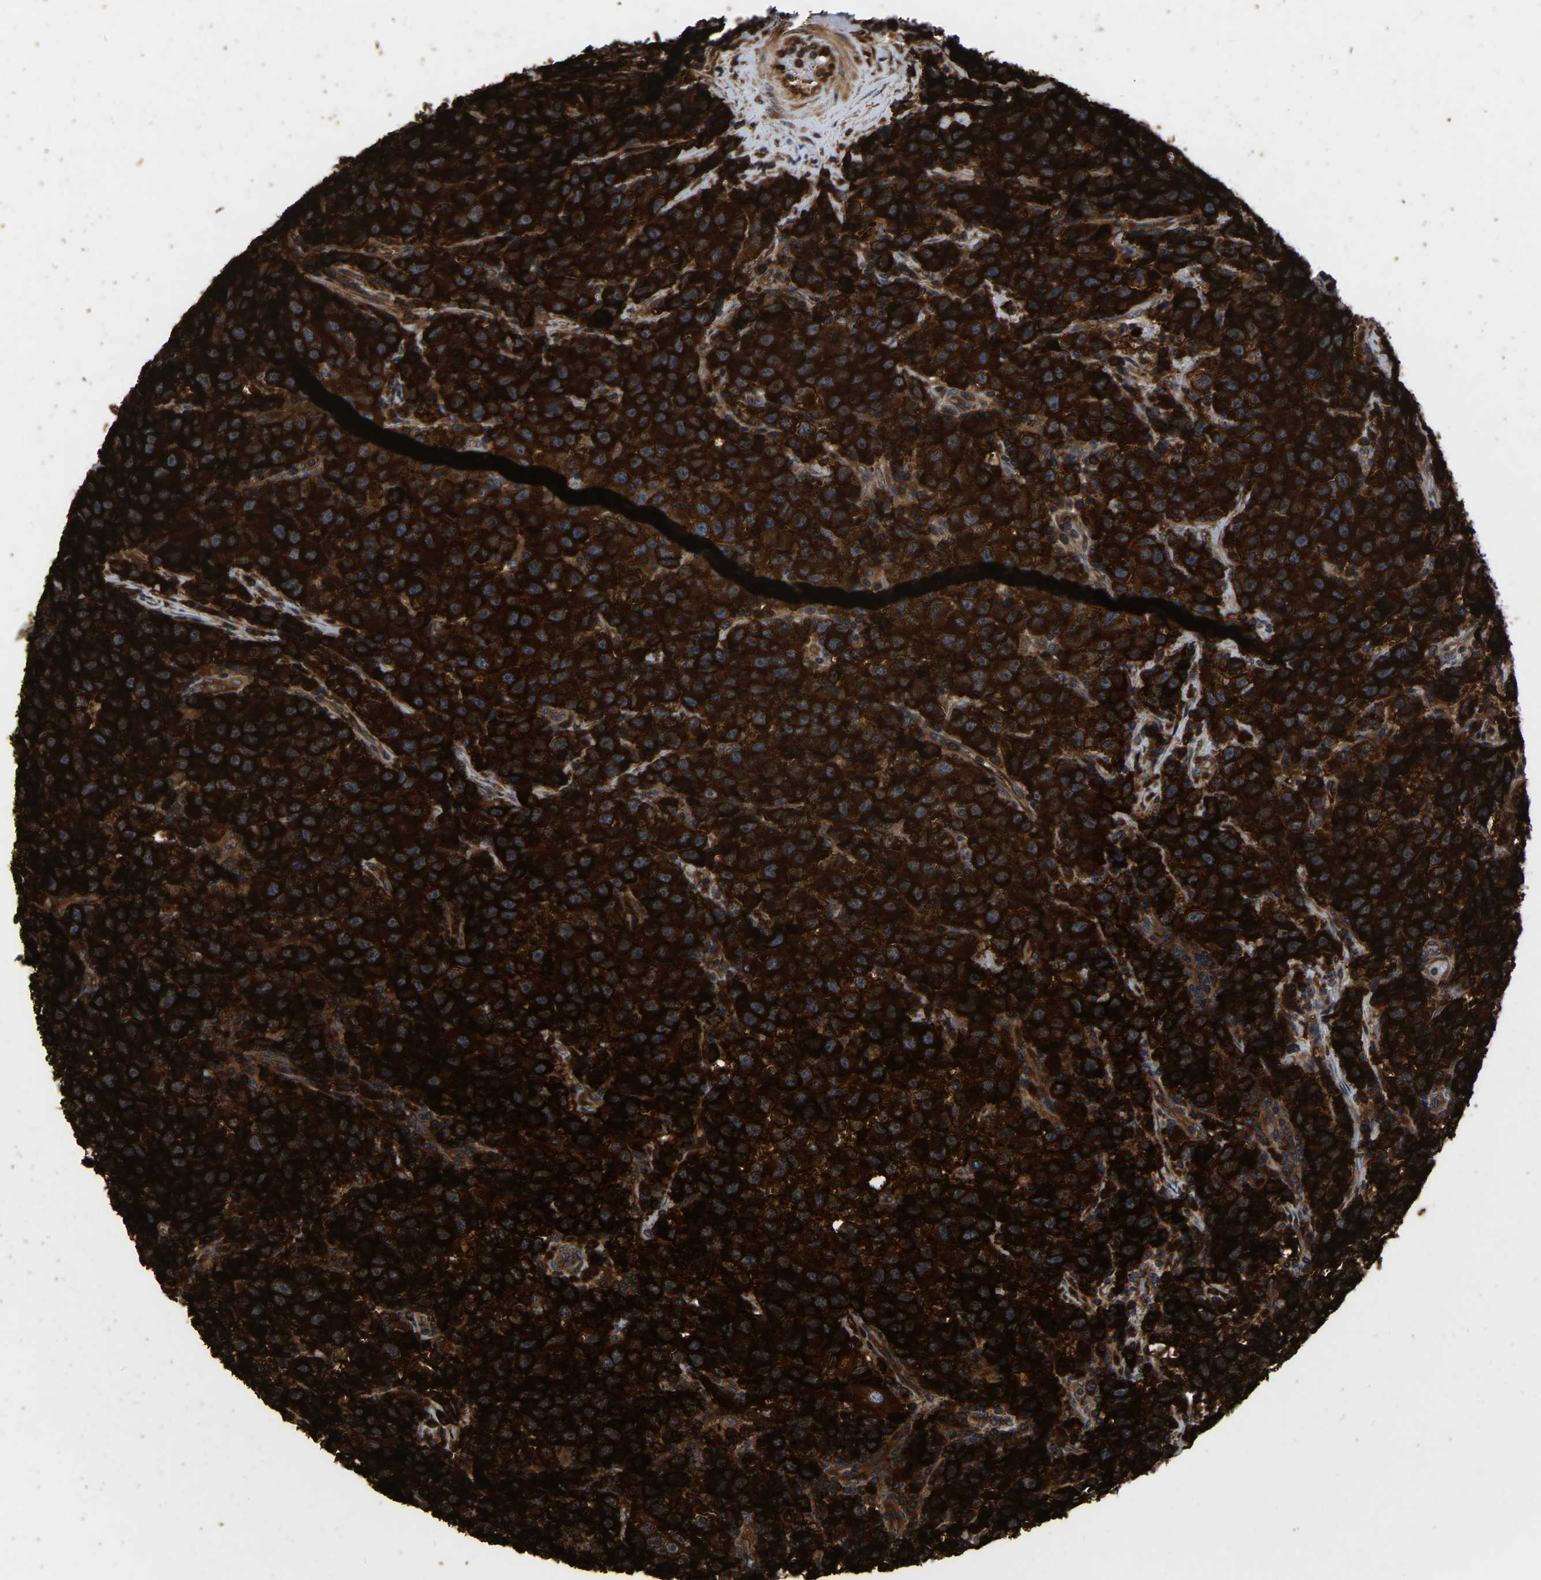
{"staining": {"intensity": "strong", "quantity": ">75%", "location": "cytoplasmic/membranous"}, "tissue": "testis cancer", "cell_type": "Tumor cells", "image_type": "cancer", "snomed": [{"axis": "morphology", "description": "Seminoma, NOS"}, {"axis": "topography", "description": "Testis"}], "caption": "This histopathology image shows immunohistochemistry staining of human testis seminoma, with high strong cytoplasmic/membranous positivity in approximately >75% of tumor cells.", "gene": "GARS1", "patient": {"sex": "male", "age": 22}}